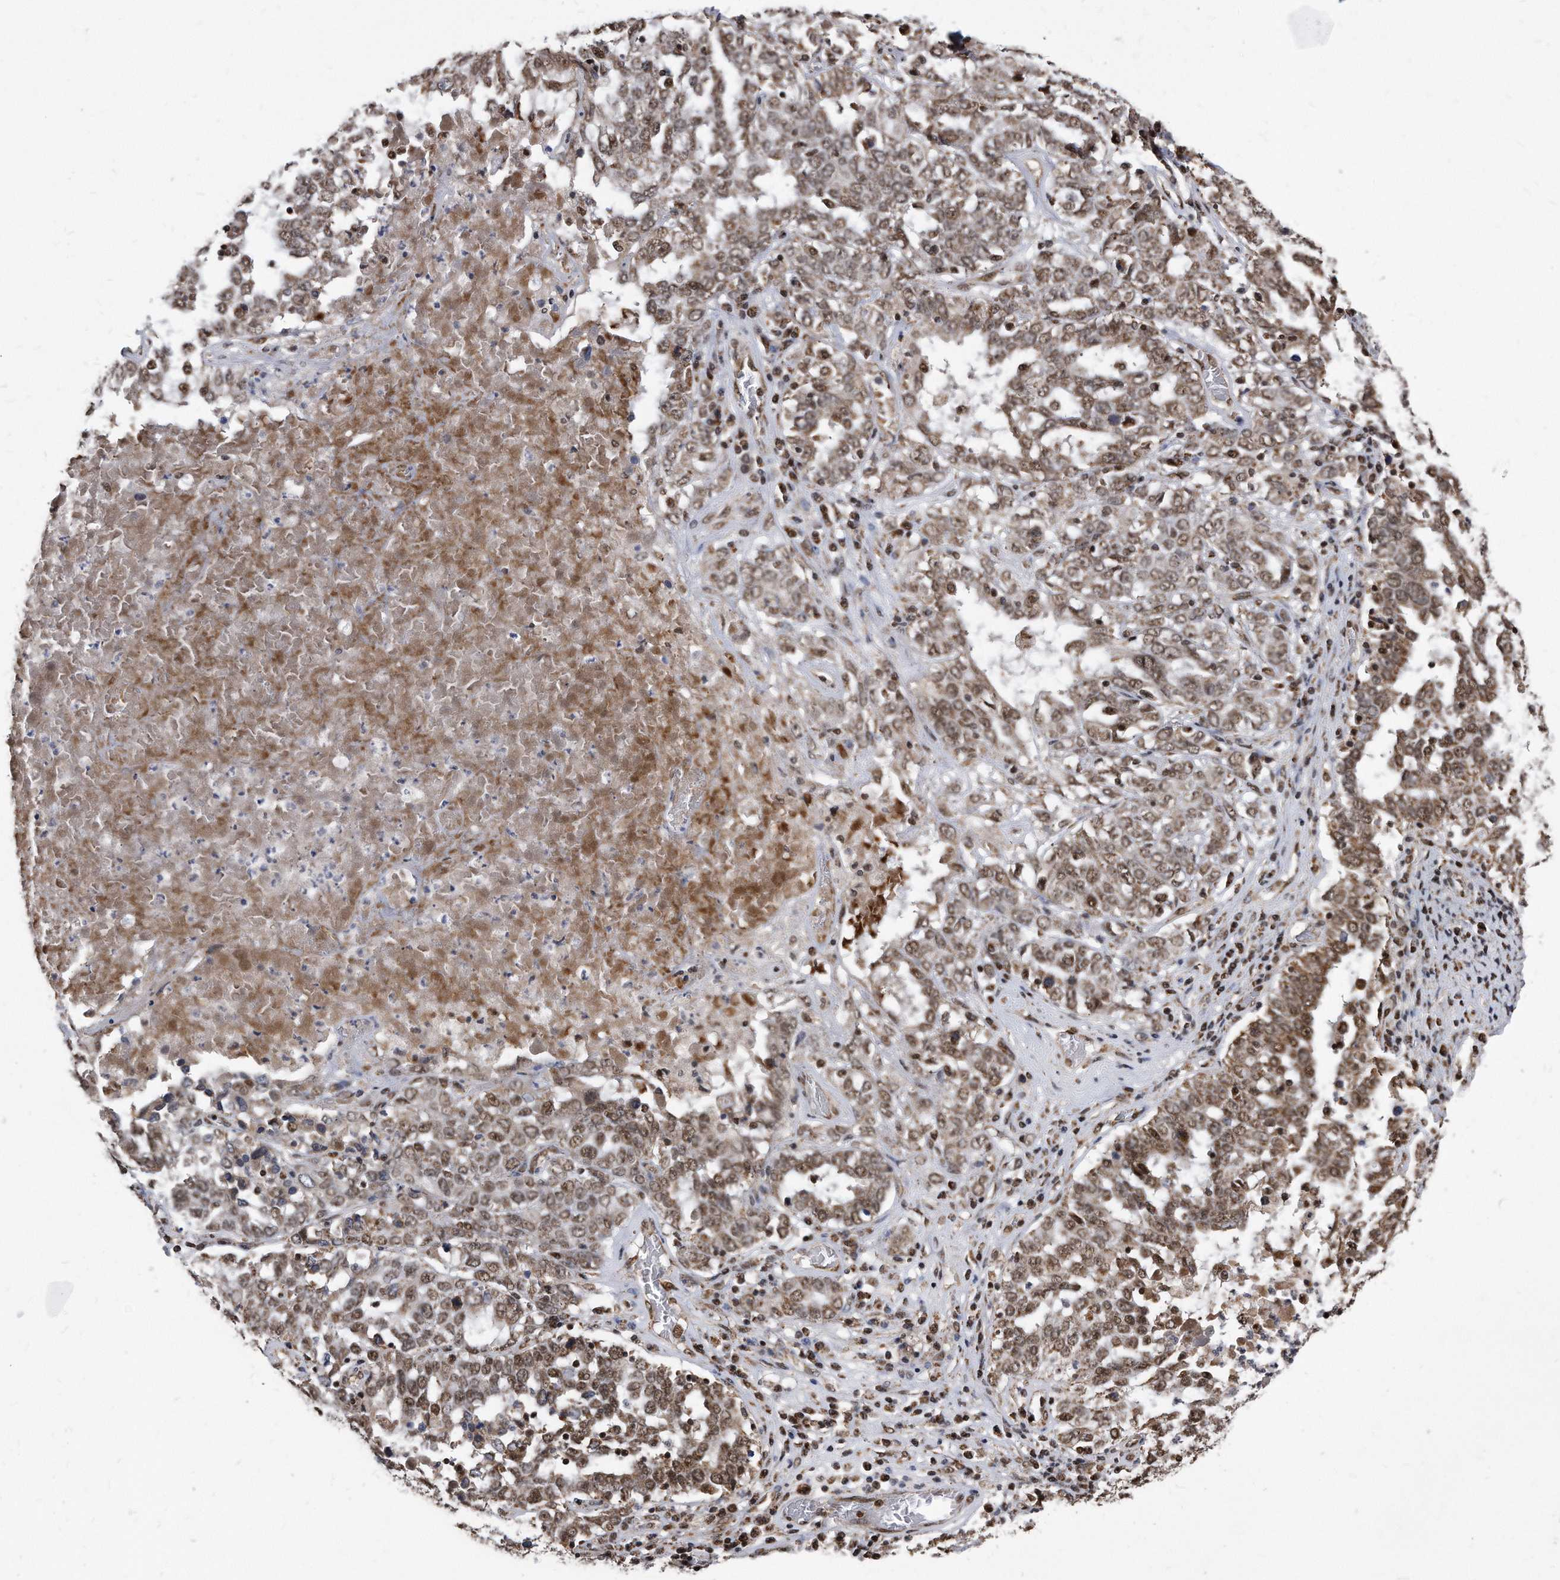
{"staining": {"intensity": "moderate", "quantity": ">75%", "location": "cytoplasmic/membranous,nuclear"}, "tissue": "ovarian cancer", "cell_type": "Tumor cells", "image_type": "cancer", "snomed": [{"axis": "morphology", "description": "Carcinoma, endometroid"}, {"axis": "topography", "description": "Ovary"}], "caption": "About >75% of tumor cells in ovarian endometroid carcinoma demonstrate moderate cytoplasmic/membranous and nuclear protein expression as visualized by brown immunohistochemical staining.", "gene": "DUSP22", "patient": {"sex": "female", "age": 62}}